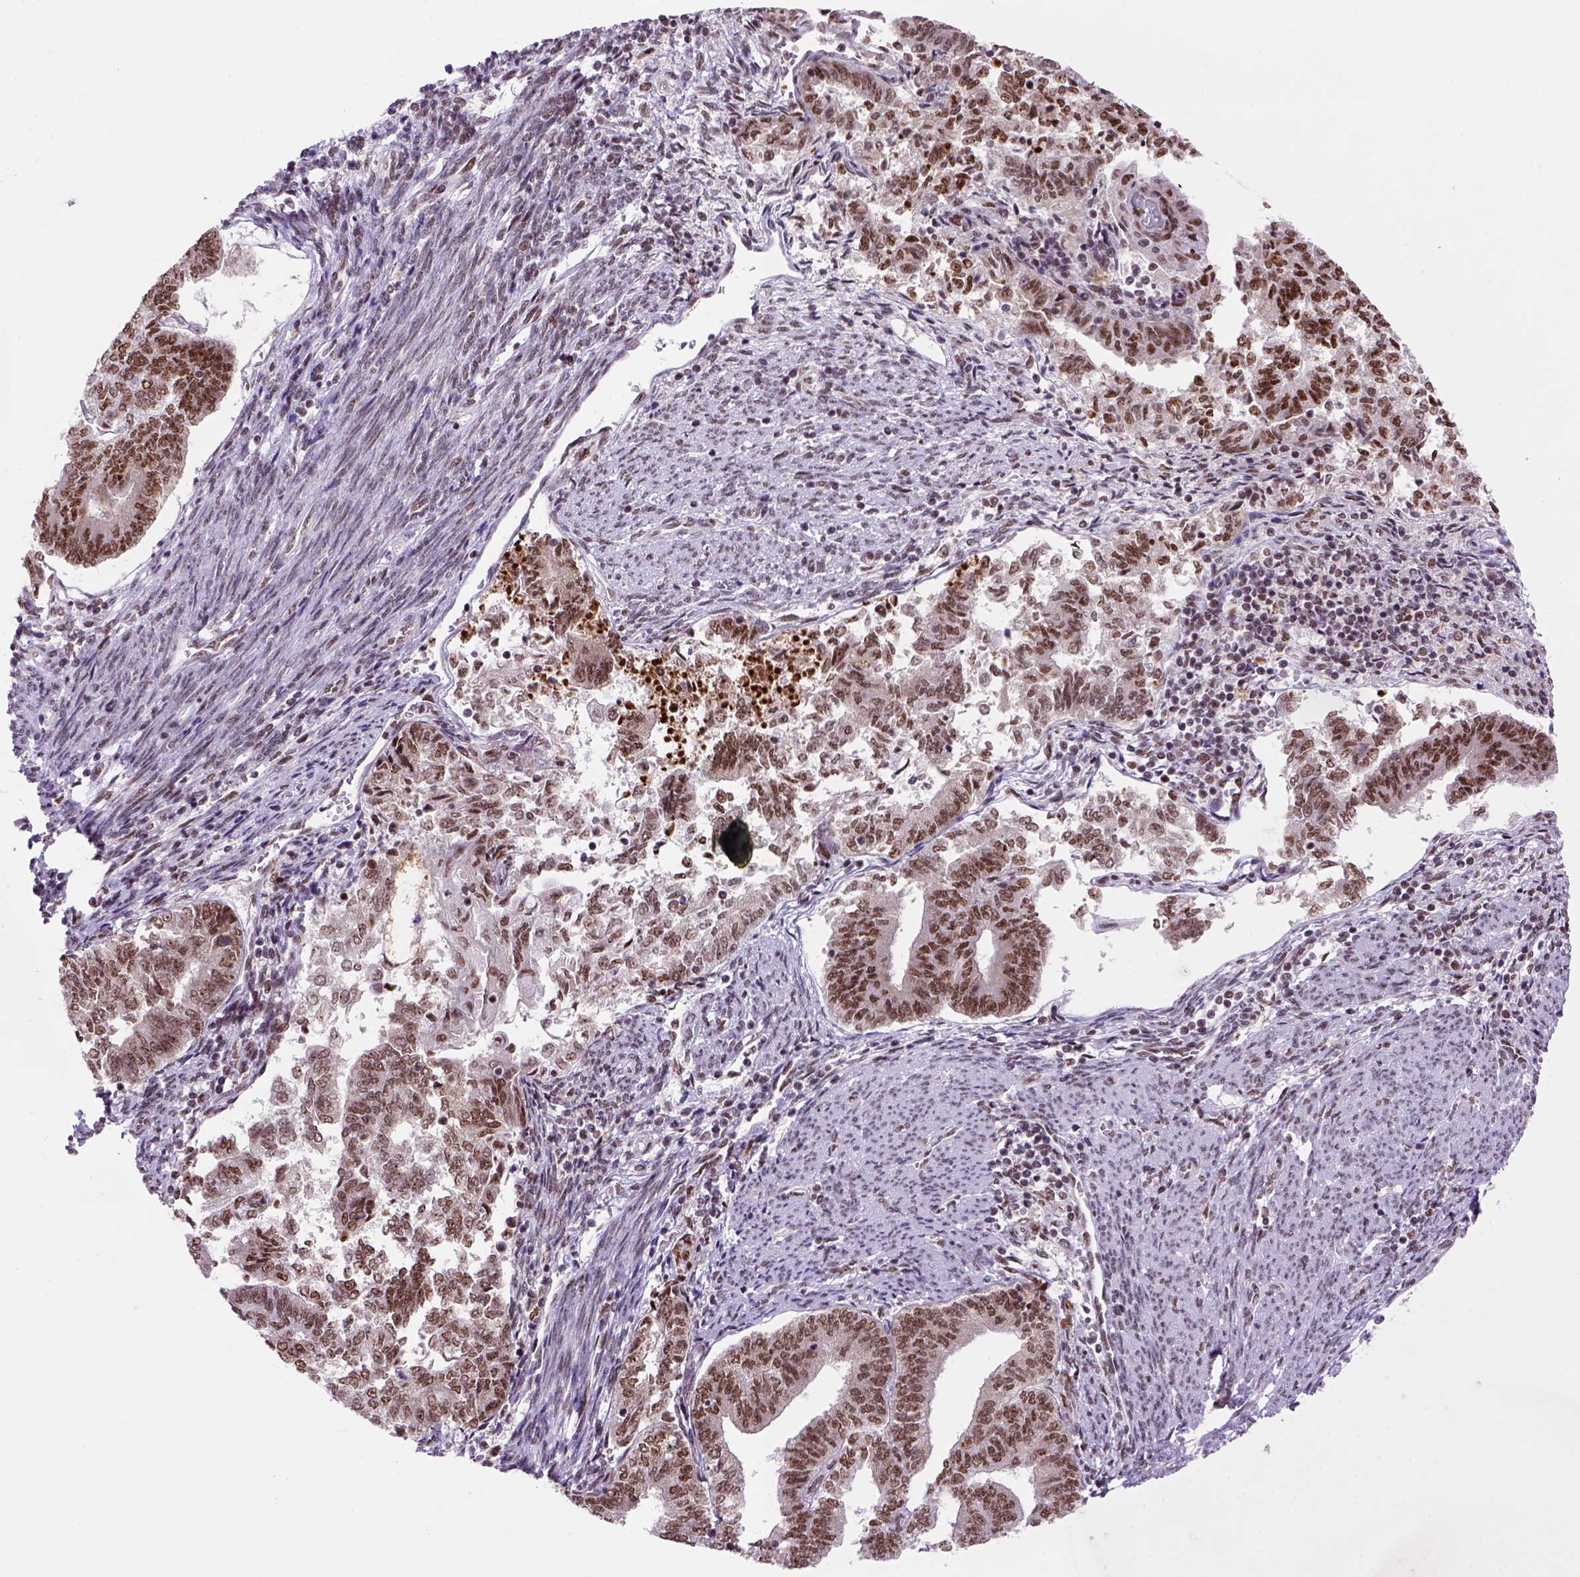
{"staining": {"intensity": "moderate", "quantity": ">75%", "location": "cytoplasmic/membranous"}, "tissue": "endometrial cancer", "cell_type": "Tumor cells", "image_type": "cancer", "snomed": [{"axis": "morphology", "description": "Adenocarcinoma, NOS"}, {"axis": "topography", "description": "Endometrium"}], "caption": "A photomicrograph of endometrial adenocarcinoma stained for a protein exhibits moderate cytoplasmic/membranous brown staining in tumor cells.", "gene": "NSMCE2", "patient": {"sex": "female", "age": 65}}